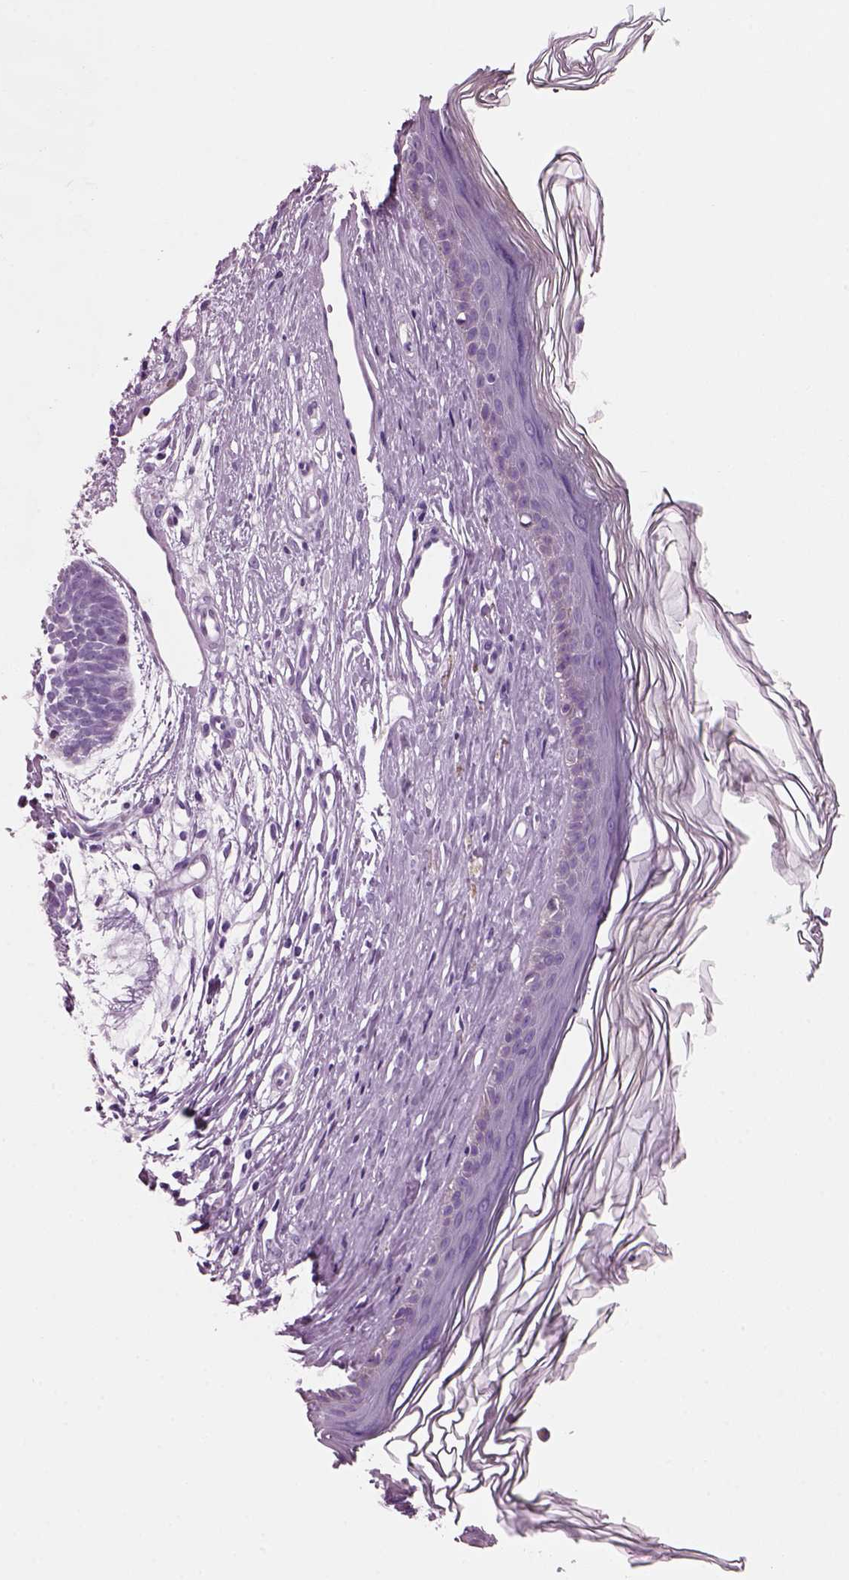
{"staining": {"intensity": "negative", "quantity": "none", "location": "none"}, "tissue": "skin cancer", "cell_type": "Tumor cells", "image_type": "cancer", "snomed": [{"axis": "morphology", "description": "Basal cell carcinoma"}, {"axis": "topography", "description": "Skin"}], "caption": "A high-resolution image shows immunohistochemistry (IHC) staining of basal cell carcinoma (skin), which shows no significant staining in tumor cells.", "gene": "KRTAP3-2", "patient": {"sex": "male", "age": 85}}